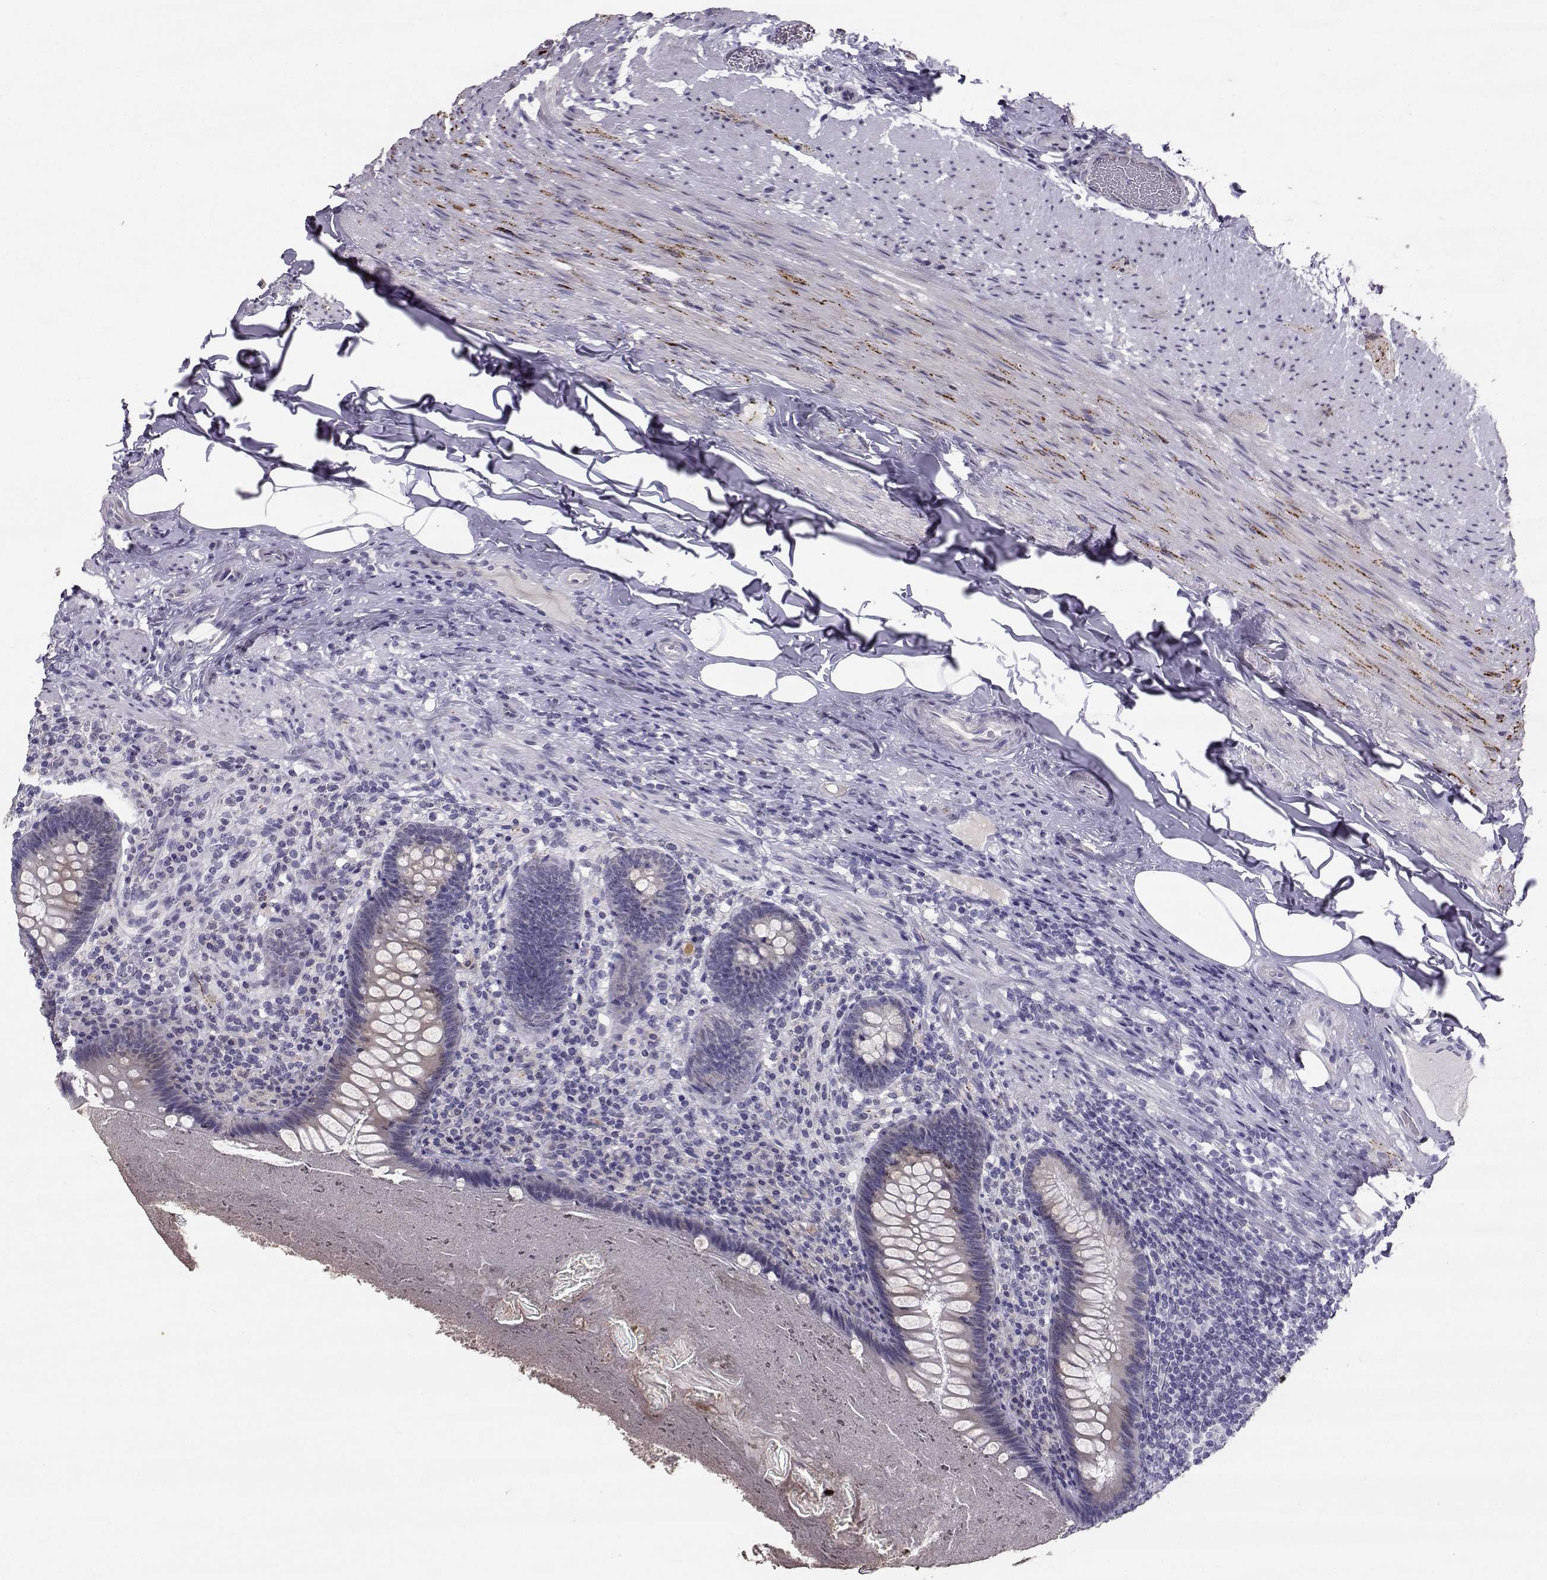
{"staining": {"intensity": "negative", "quantity": "none", "location": "none"}, "tissue": "appendix", "cell_type": "Glandular cells", "image_type": "normal", "snomed": [{"axis": "morphology", "description": "Normal tissue, NOS"}, {"axis": "topography", "description": "Appendix"}], "caption": "Glandular cells are negative for brown protein staining in benign appendix. Nuclei are stained in blue.", "gene": "CARTPT", "patient": {"sex": "male", "age": 47}}